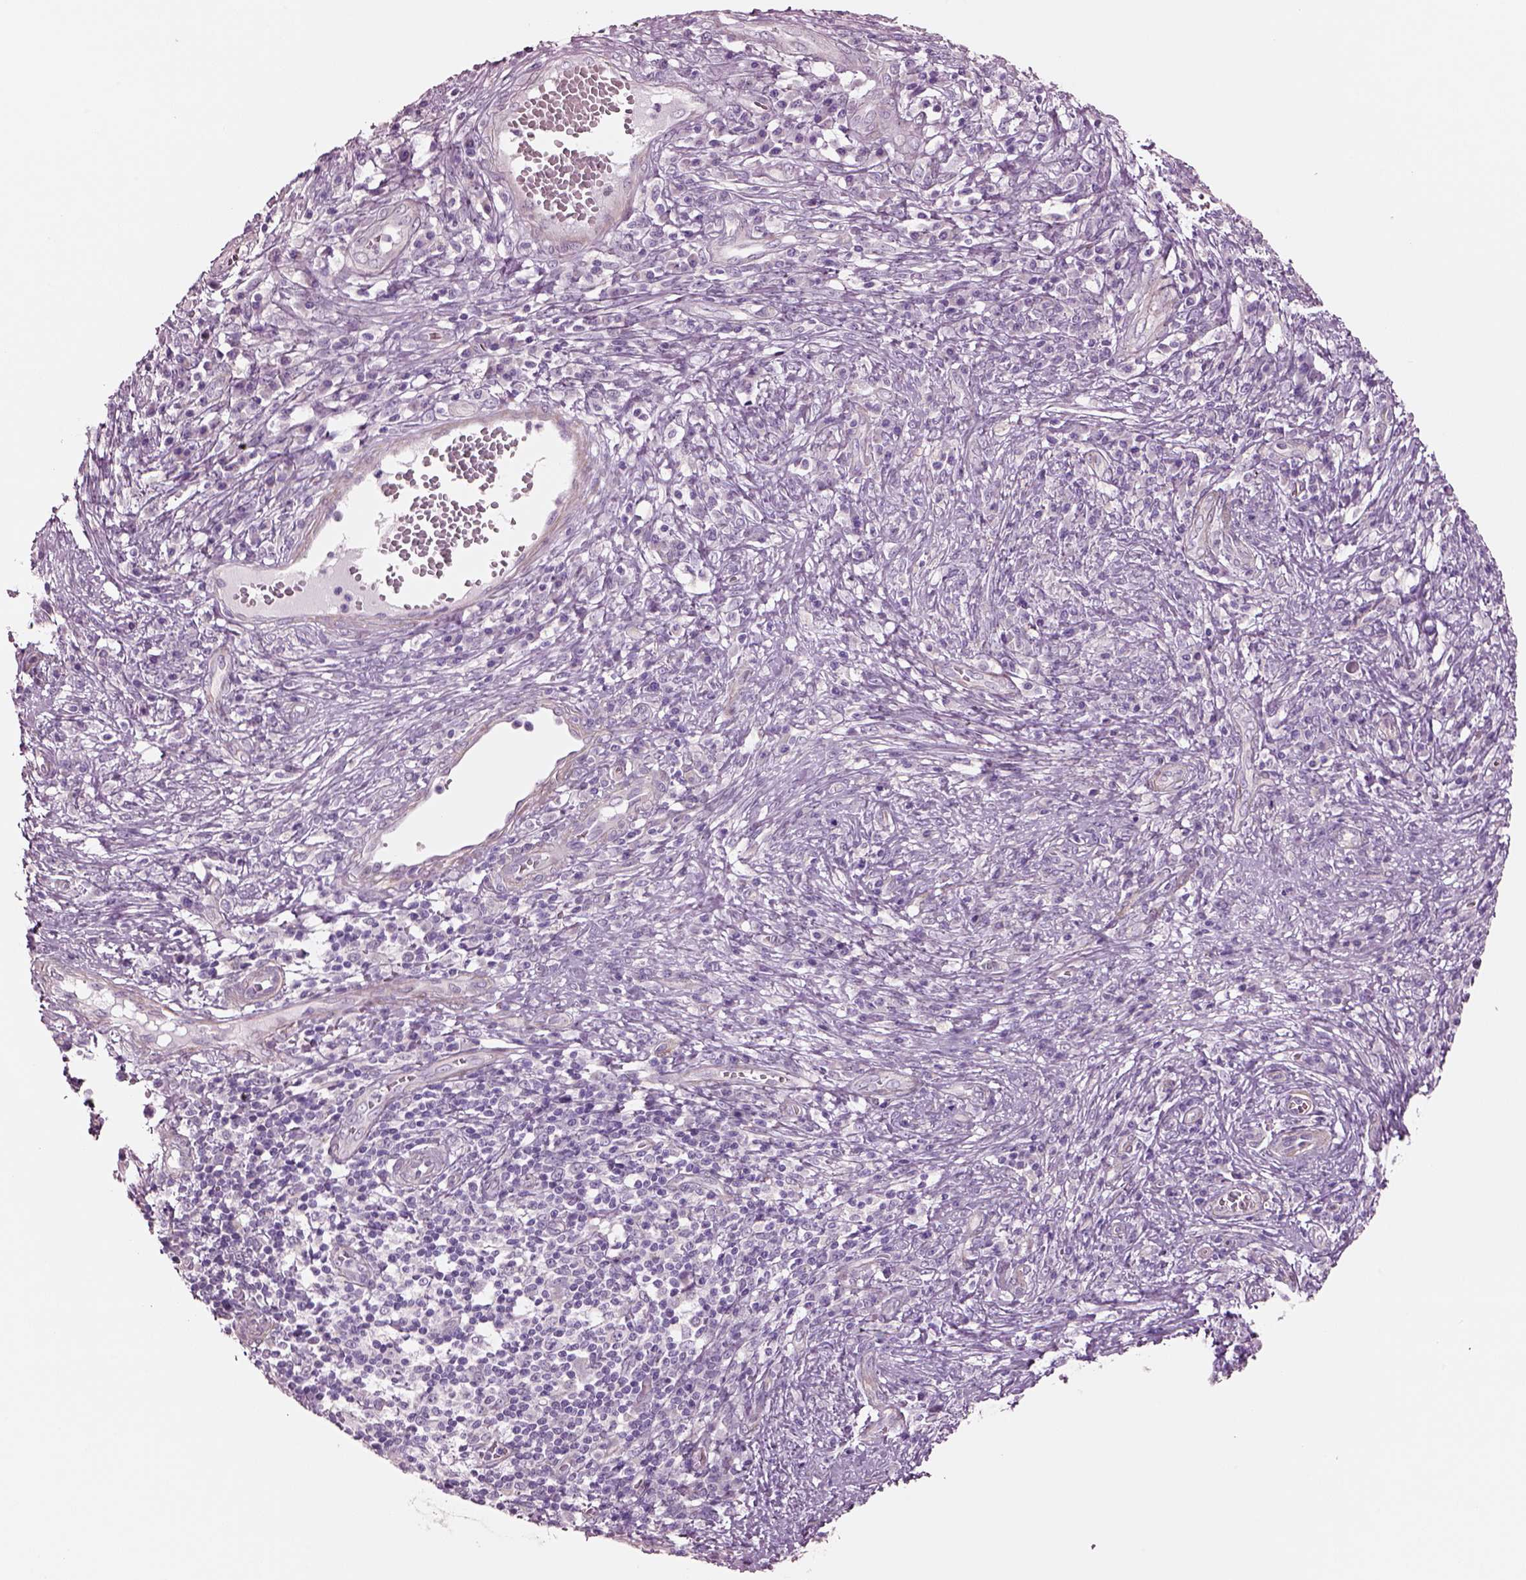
{"staining": {"intensity": "negative", "quantity": "none", "location": "none"}, "tissue": "cervical cancer", "cell_type": "Tumor cells", "image_type": "cancer", "snomed": [{"axis": "morphology", "description": "Squamous cell carcinoma, NOS"}, {"axis": "topography", "description": "Cervix"}], "caption": "Human cervical cancer (squamous cell carcinoma) stained for a protein using immunohistochemistry (IHC) exhibits no staining in tumor cells.", "gene": "SCML2", "patient": {"sex": "female", "age": 39}}